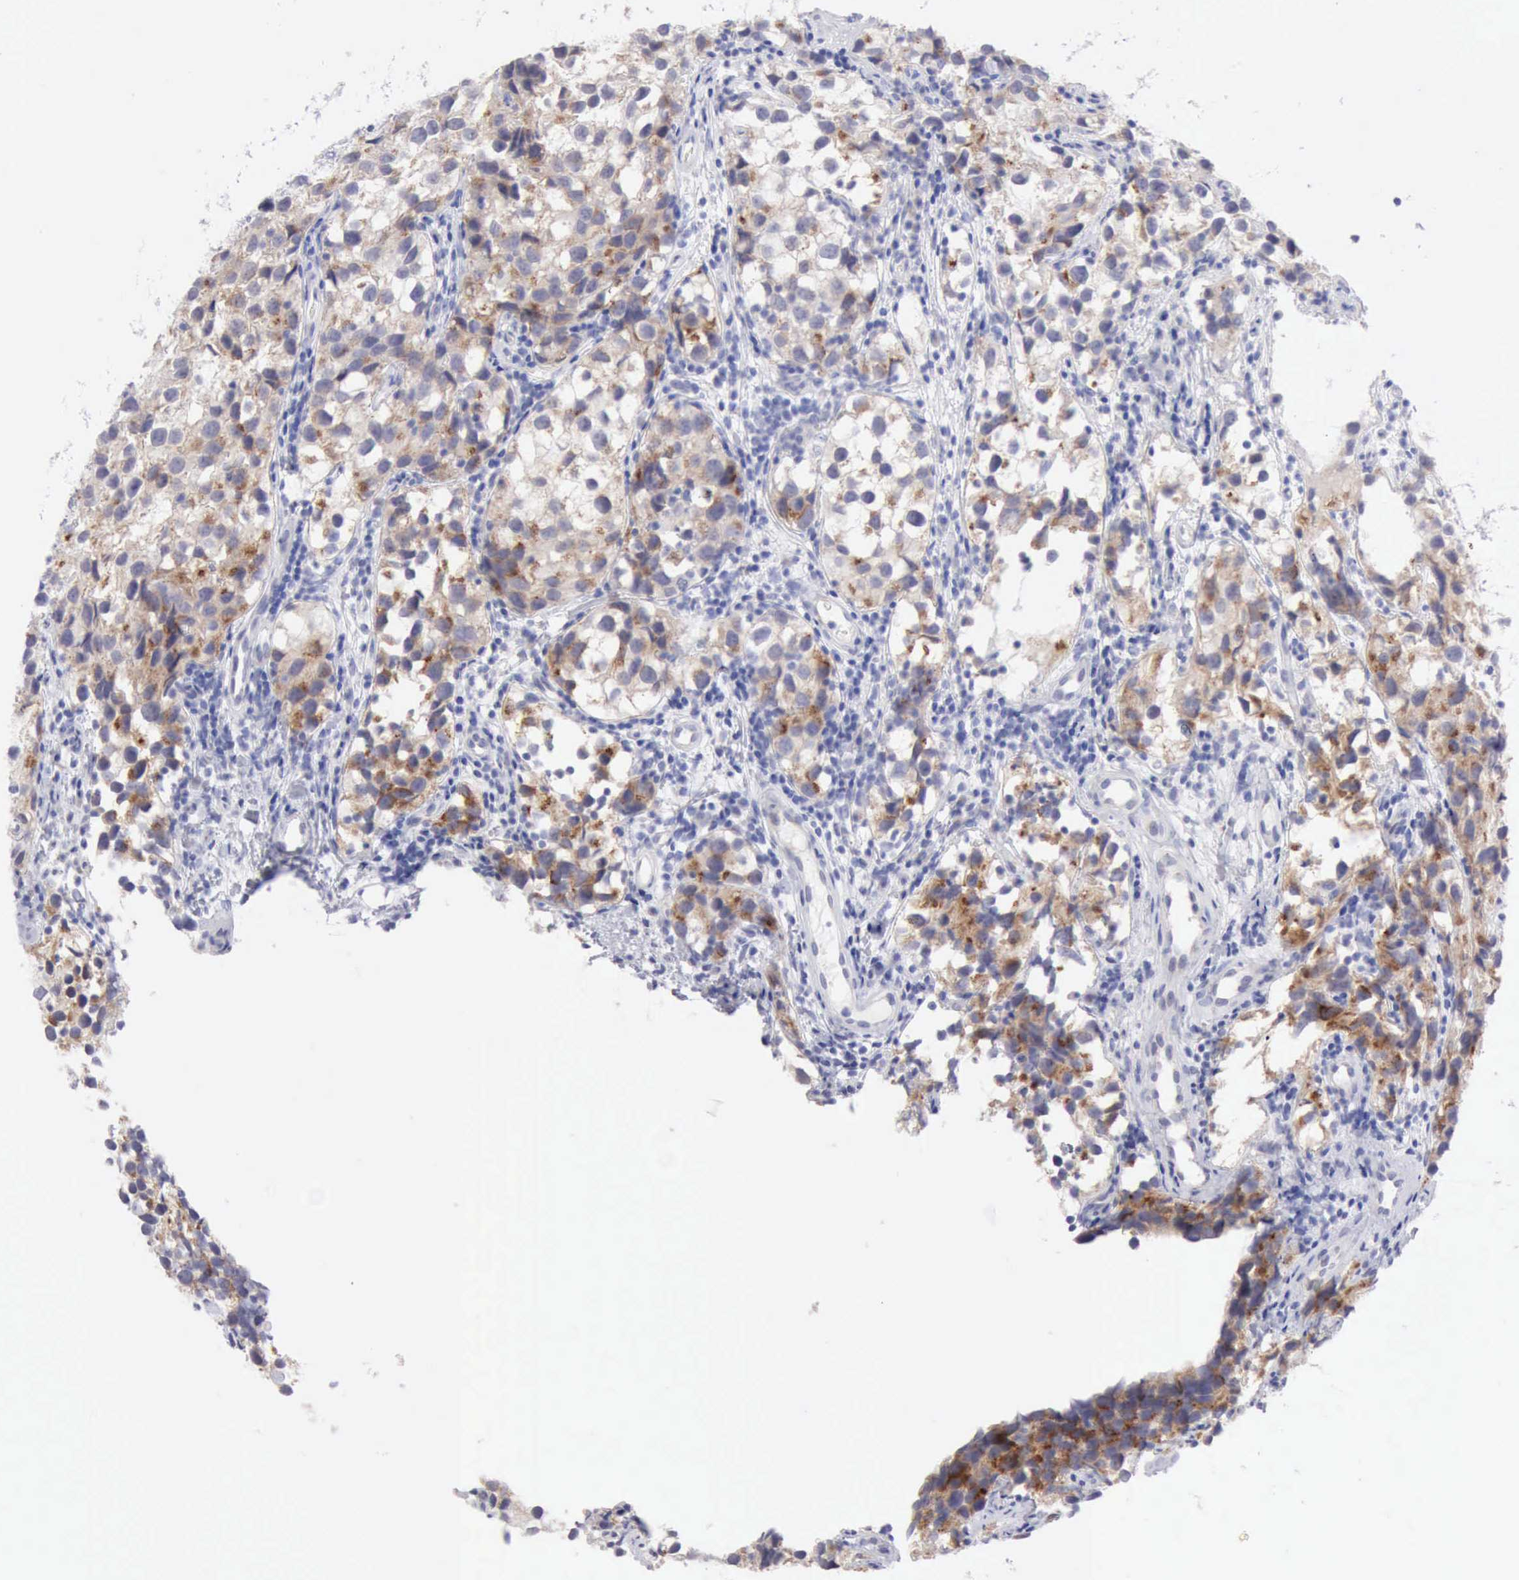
{"staining": {"intensity": "moderate", "quantity": "25%-75%", "location": "cytoplasmic/membranous"}, "tissue": "testis cancer", "cell_type": "Tumor cells", "image_type": "cancer", "snomed": [{"axis": "morphology", "description": "Seminoma, NOS"}, {"axis": "topography", "description": "Testis"}], "caption": "Tumor cells reveal medium levels of moderate cytoplasmic/membranous expression in about 25%-75% of cells in testis seminoma.", "gene": "ANGEL1", "patient": {"sex": "male", "age": 39}}